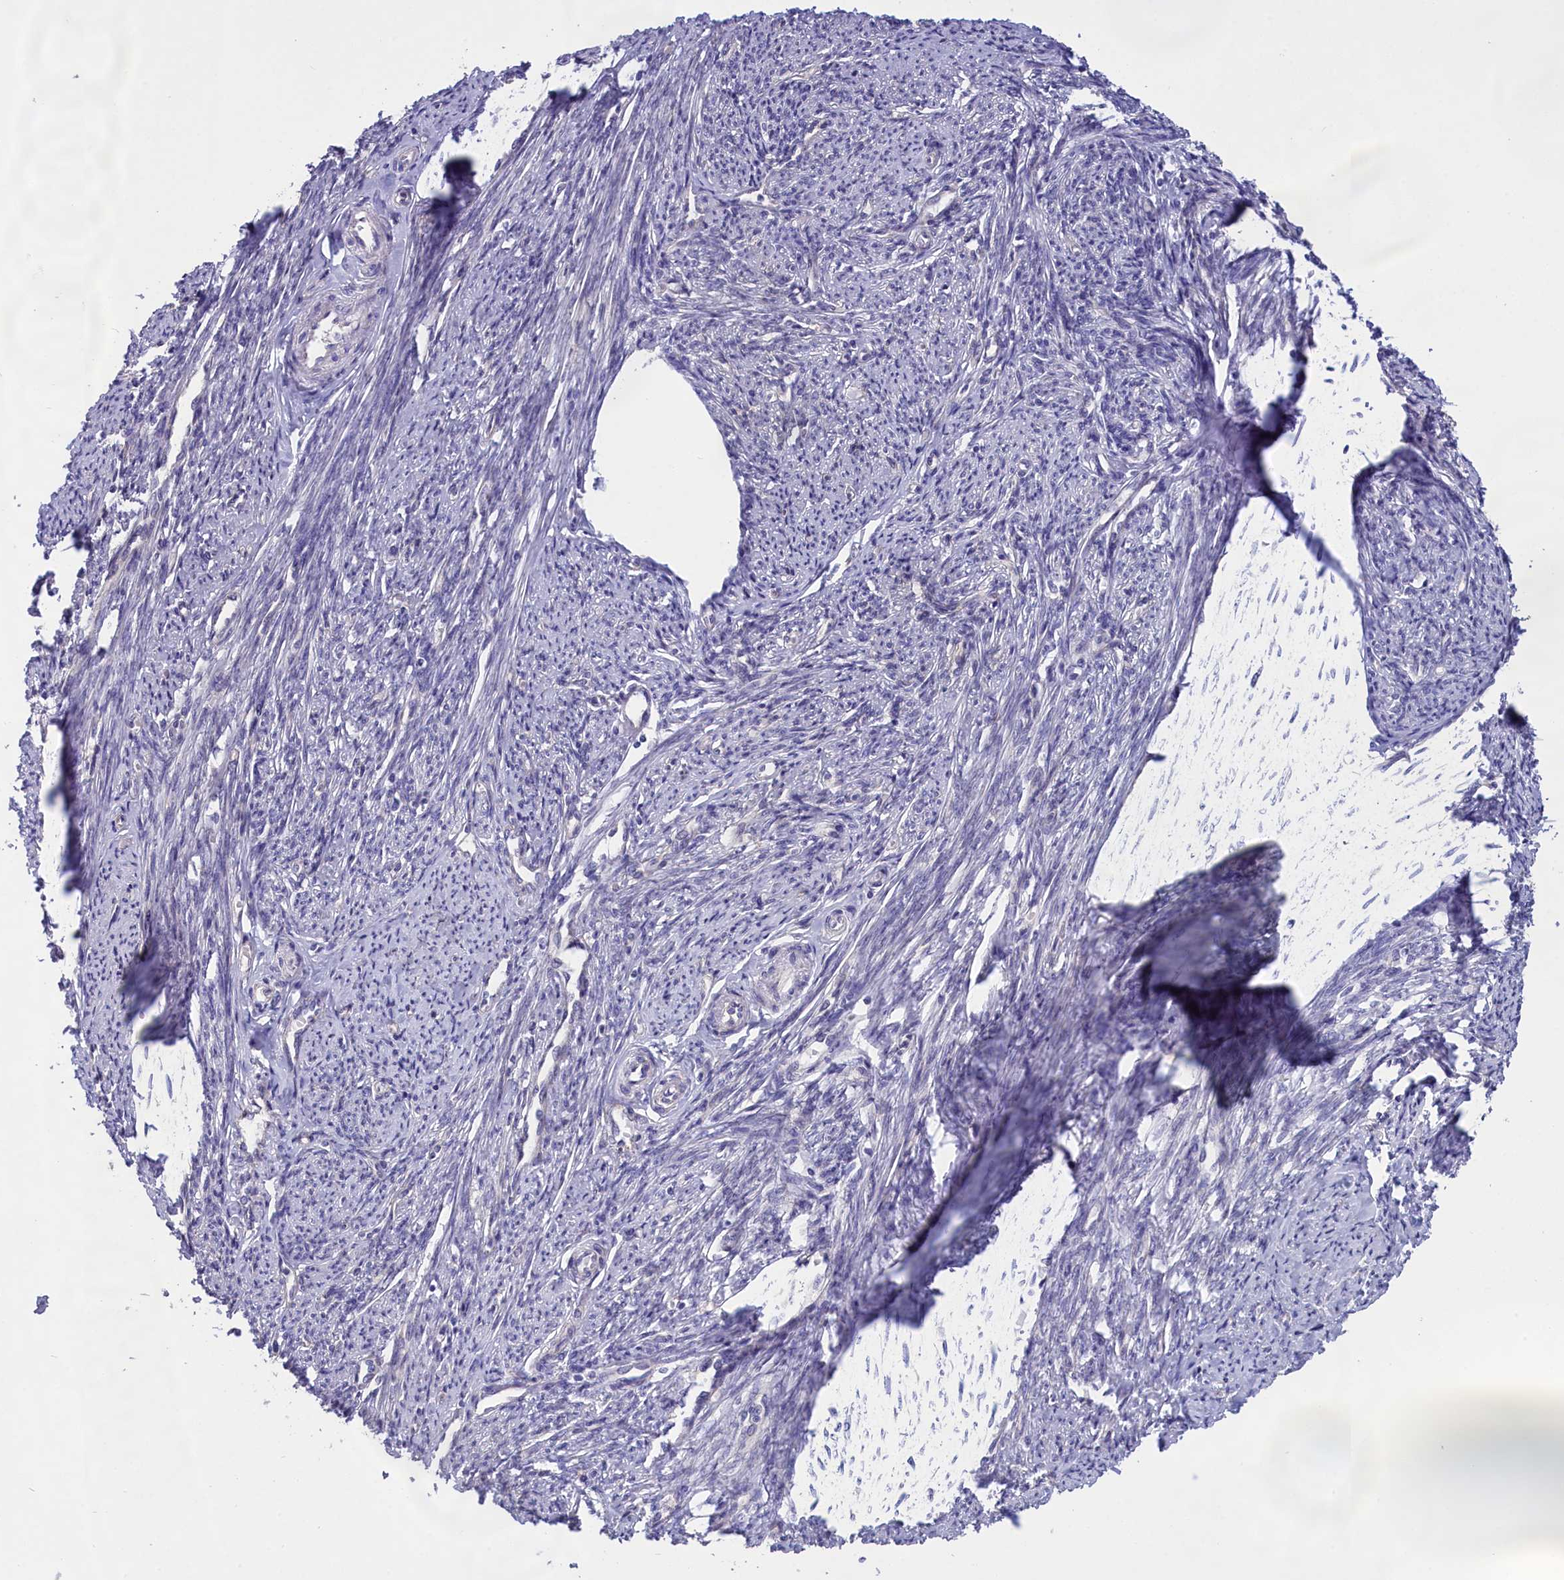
{"staining": {"intensity": "negative", "quantity": "none", "location": "none"}, "tissue": "smooth muscle", "cell_type": "Smooth muscle cells", "image_type": "normal", "snomed": [{"axis": "morphology", "description": "Normal tissue, NOS"}, {"axis": "topography", "description": "Smooth muscle"}, {"axis": "topography", "description": "Uterus"}], "caption": "A high-resolution image shows immunohistochemistry staining of unremarkable smooth muscle, which shows no significant expression in smooth muscle cells.", "gene": "CYP2U1", "patient": {"sex": "female", "age": 59}}